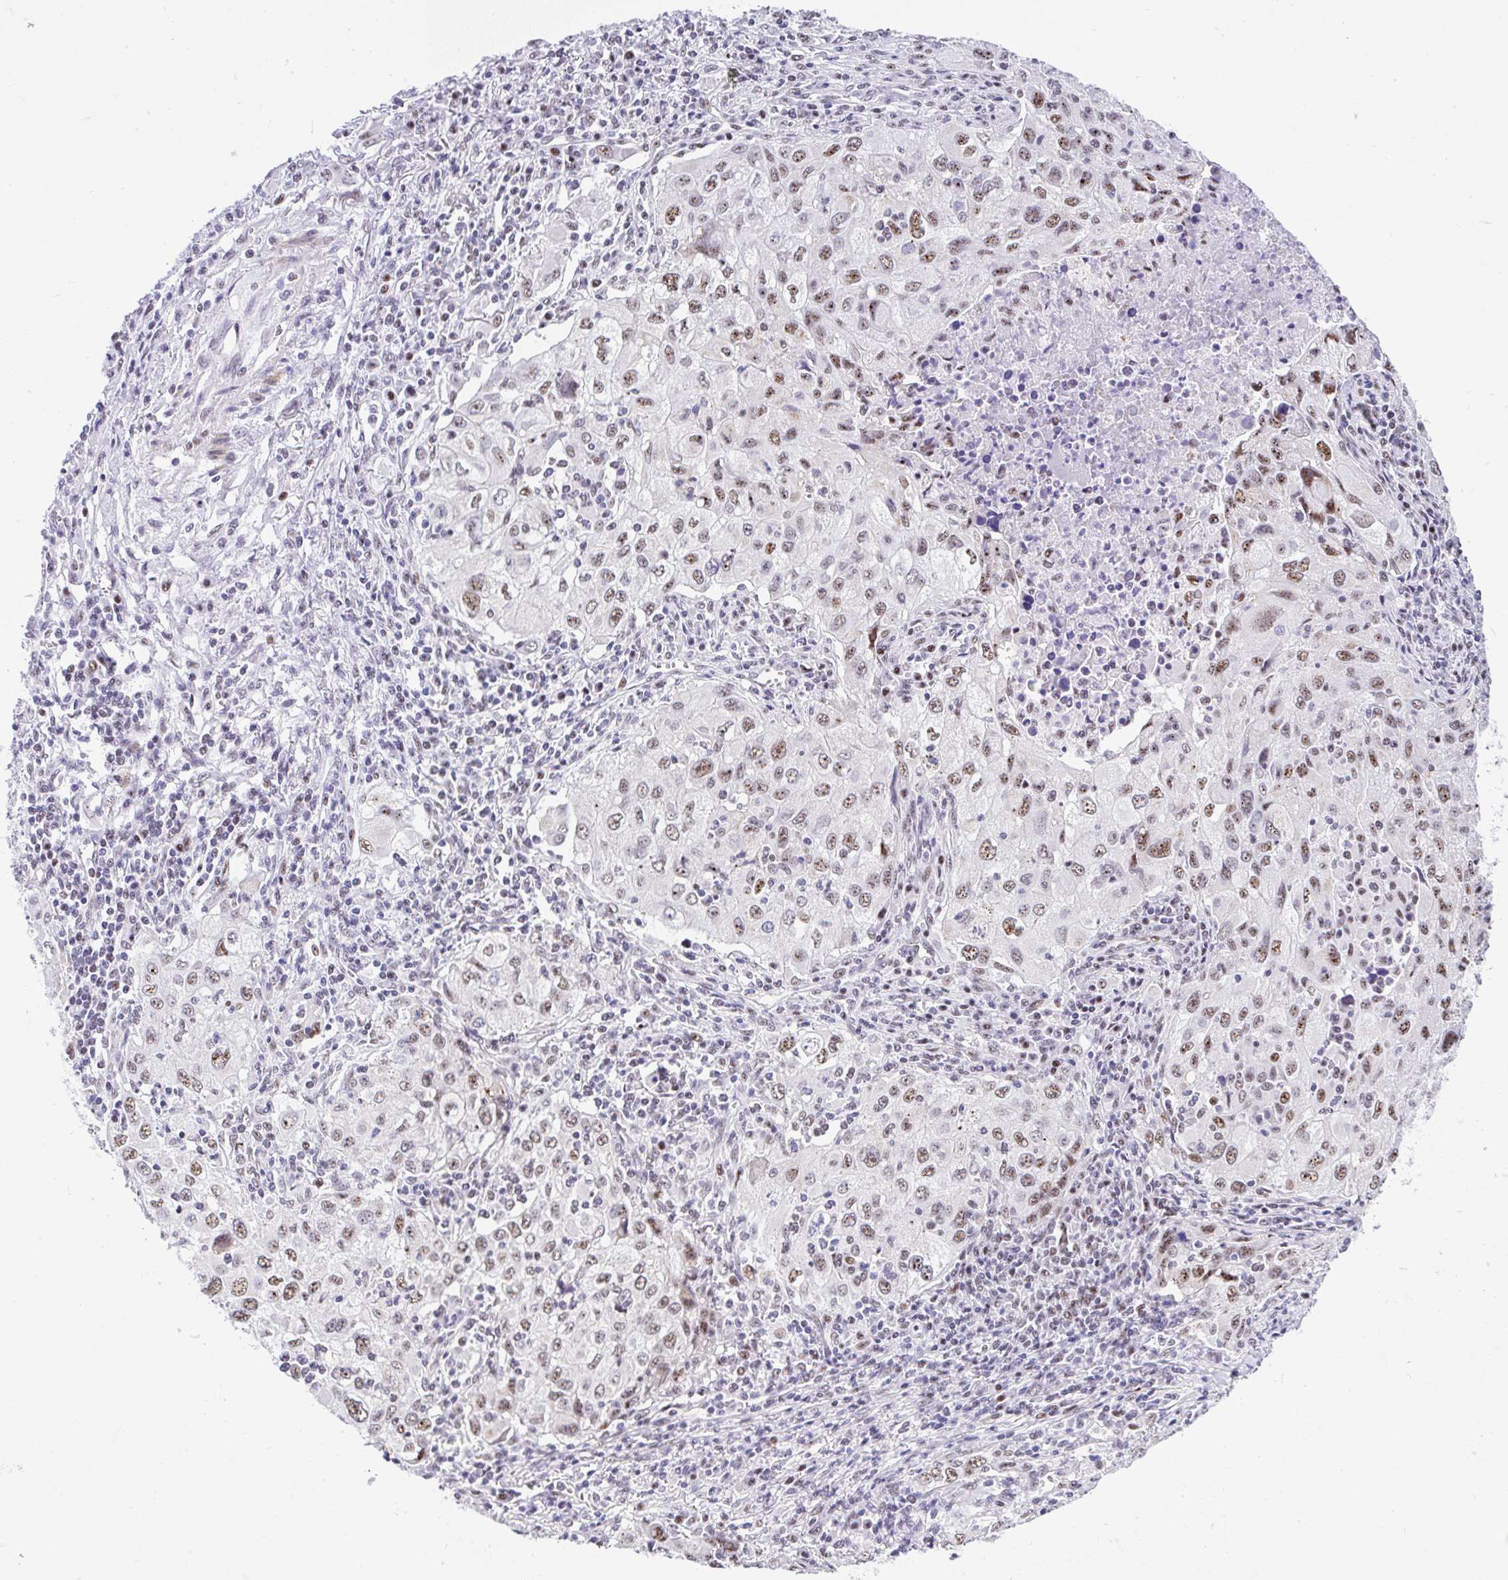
{"staining": {"intensity": "moderate", "quantity": ">75%", "location": "nuclear"}, "tissue": "lung cancer", "cell_type": "Tumor cells", "image_type": "cancer", "snomed": [{"axis": "morphology", "description": "Adenocarcinoma, NOS"}, {"axis": "morphology", "description": "Adenocarcinoma, metastatic, NOS"}, {"axis": "topography", "description": "Lymph node"}, {"axis": "topography", "description": "Lung"}], "caption": "This image exhibits immunohistochemistry (IHC) staining of human lung cancer, with medium moderate nuclear positivity in approximately >75% of tumor cells.", "gene": "NR1D2", "patient": {"sex": "female", "age": 42}}